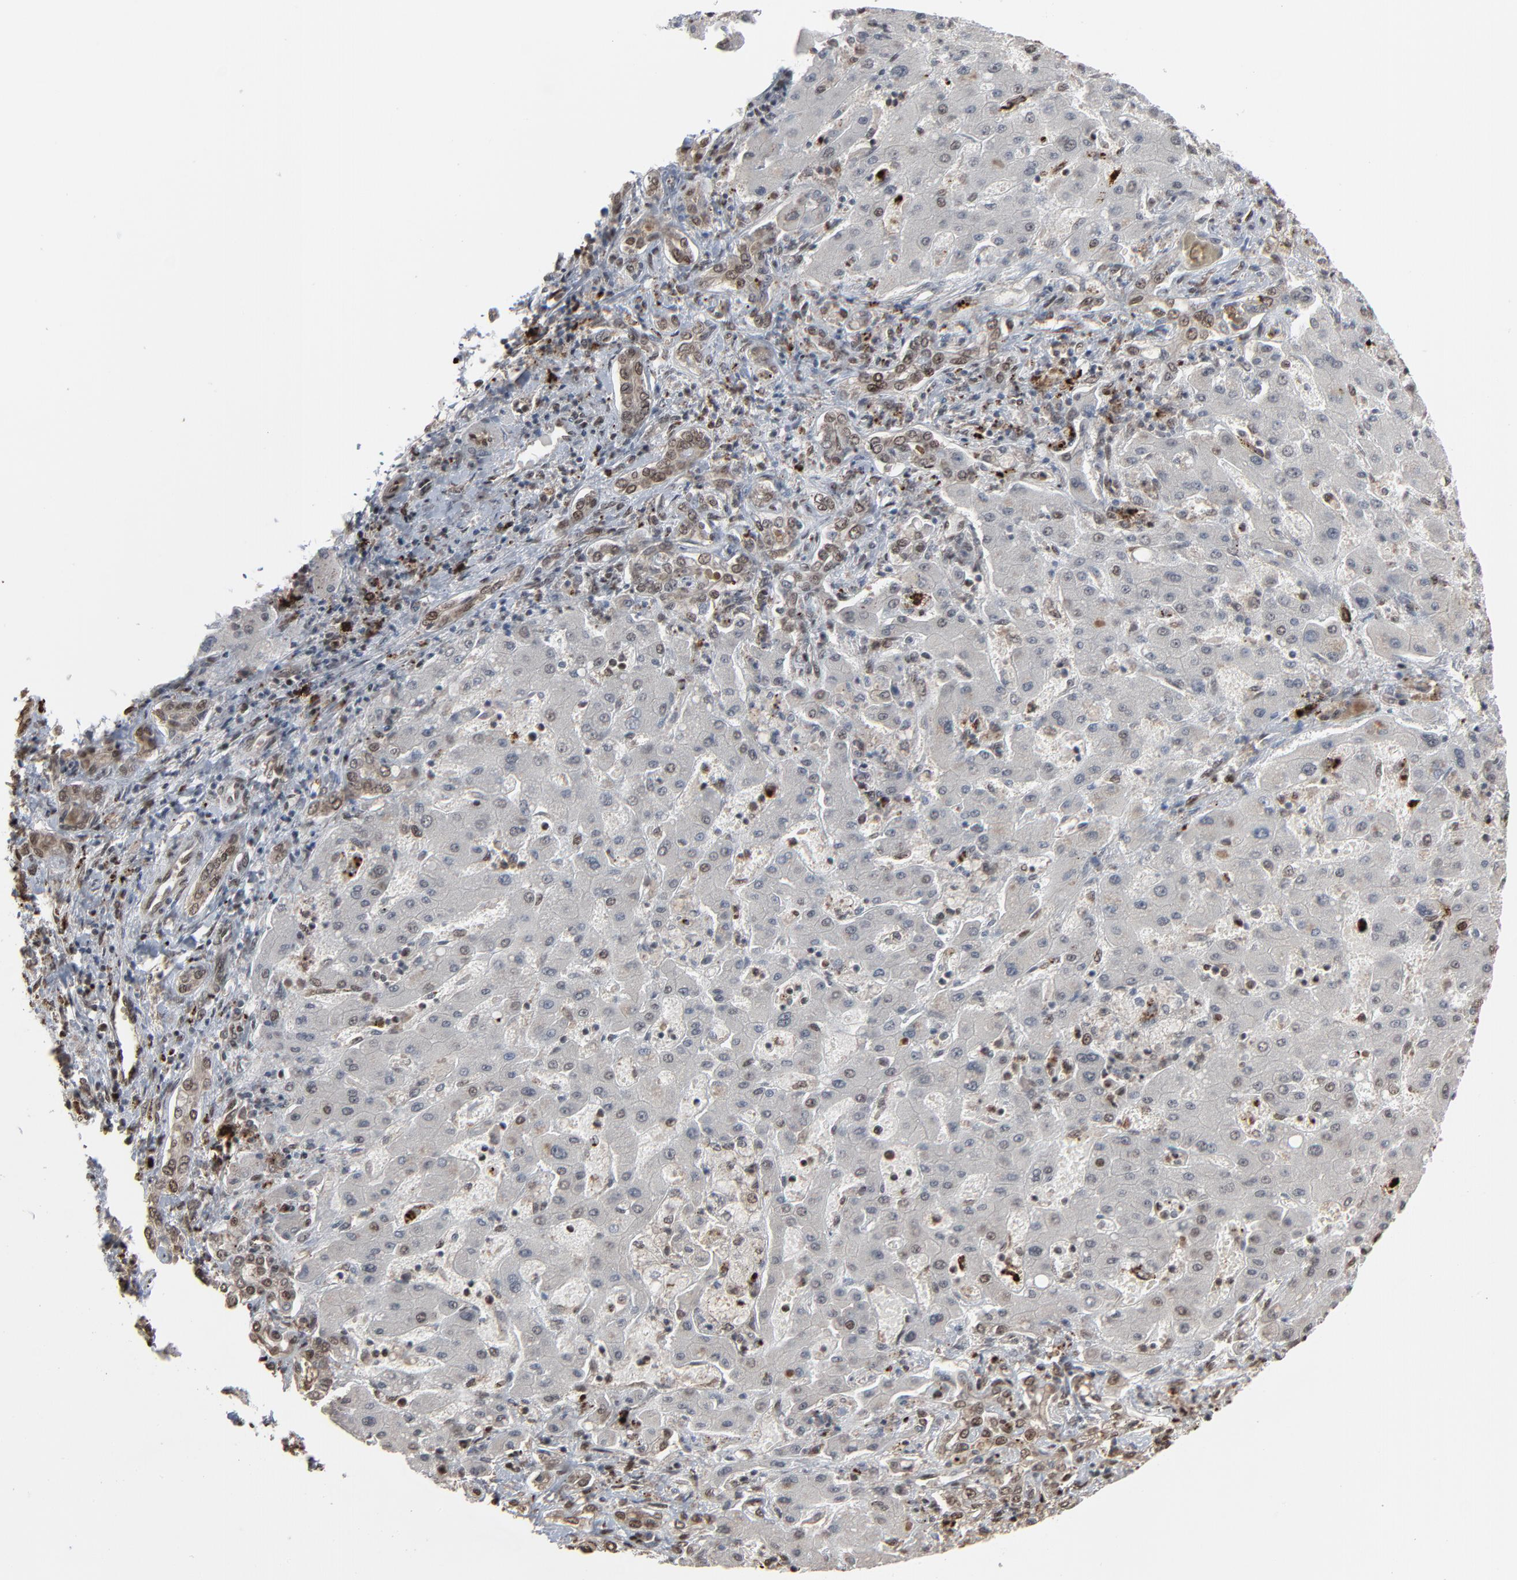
{"staining": {"intensity": "moderate", "quantity": "<25%", "location": "nuclear"}, "tissue": "liver cancer", "cell_type": "Tumor cells", "image_type": "cancer", "snomed": [{"axis": "morphology", "description": "Cholangiocarcinoma"}, {"axis": "topography", "description": "Liver"}], "caption": "Protein expression analysis of liver cholangiocarcinoma demonstrates moderate nuclear expression in approximately <25% of tumor cells.", "gene": "MEIS2", "patient": {"sex": "male", "age": 50}}